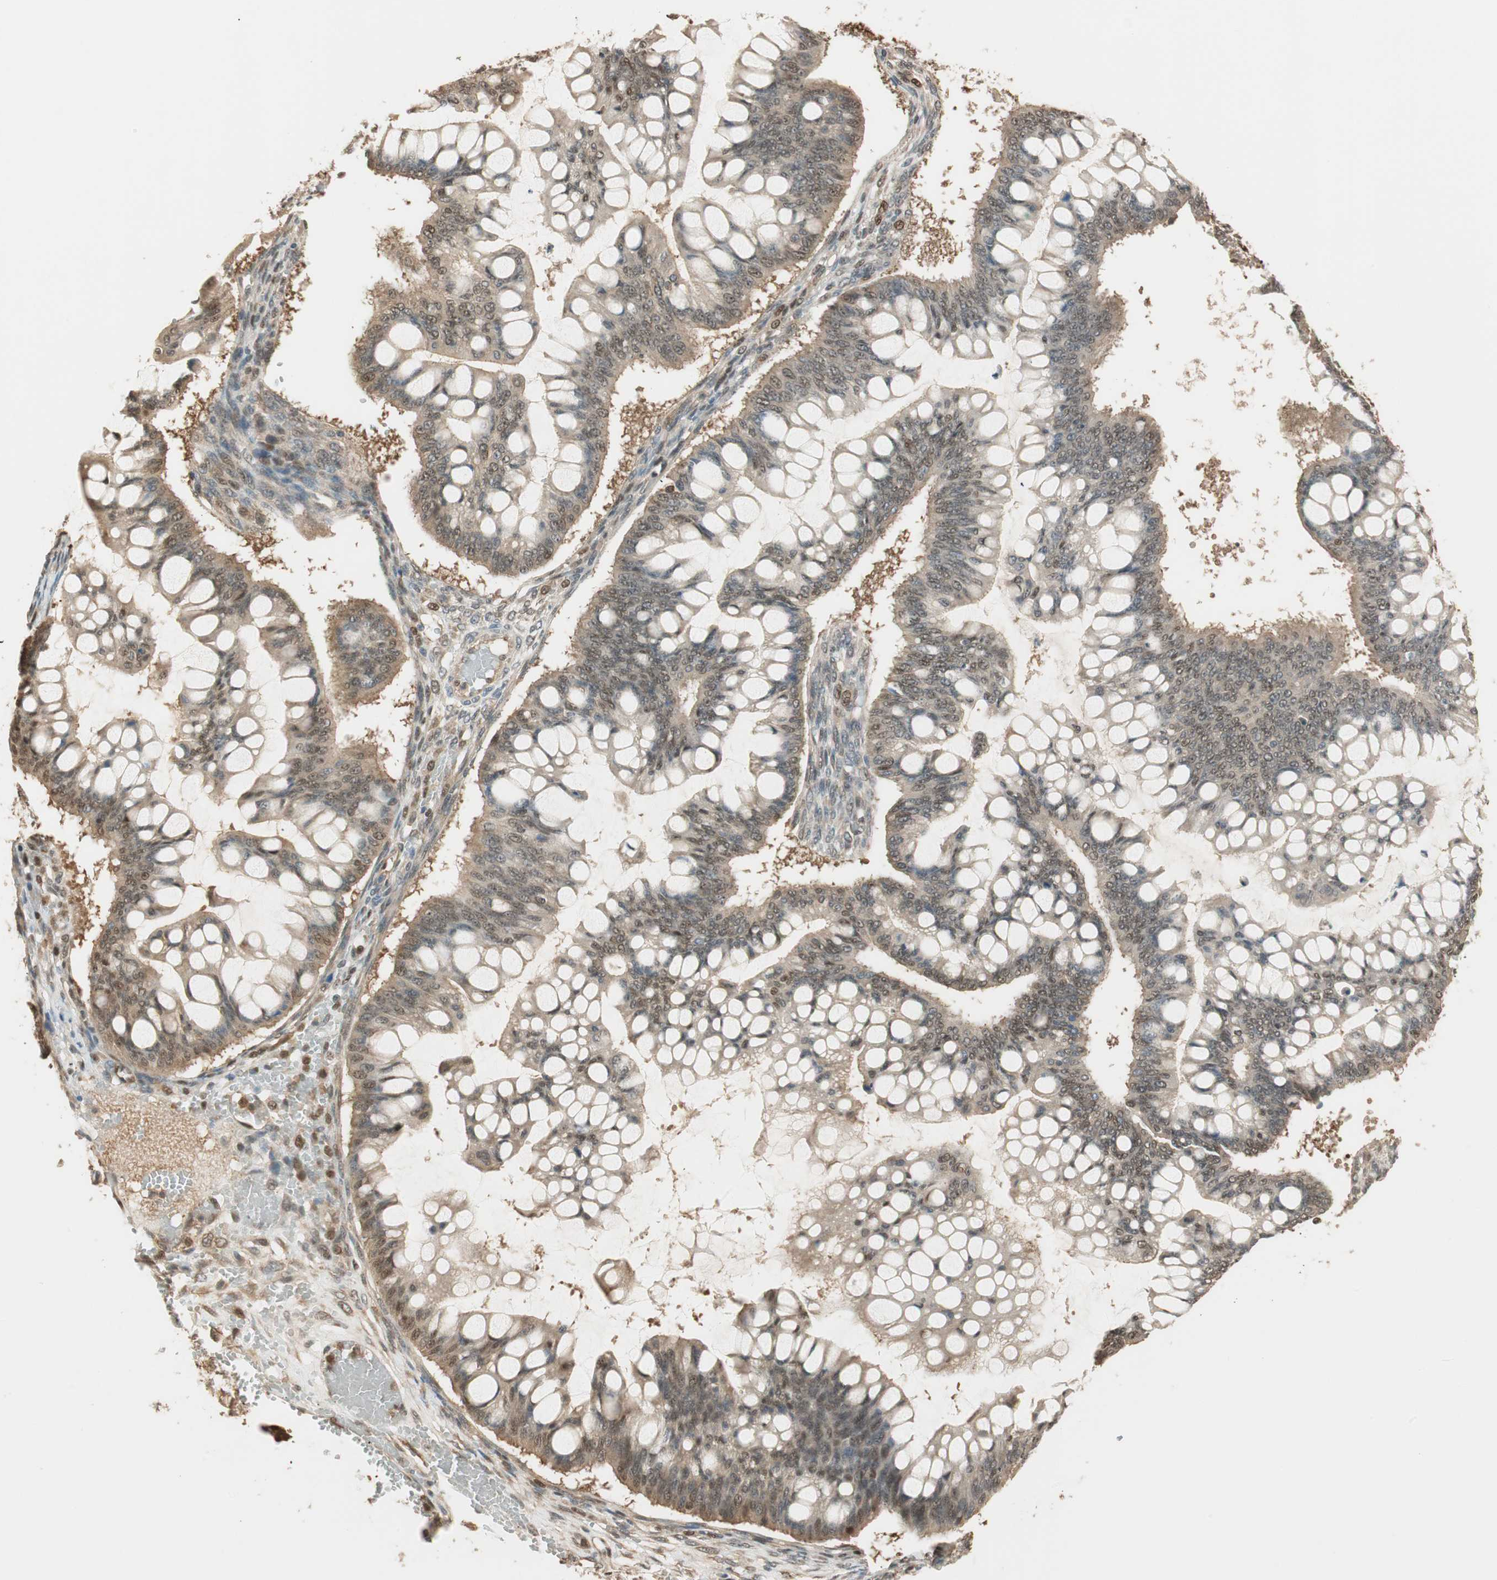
{"staining": {"intensity": "moderate", "quantity": ">75%", "location": "cytoplasmic/membranous,nuclear"}, "tissue": "ovarian cancer", "cell_type": "Tumor cells", "image_type": "cancer", "snomed": [{"axis": "morphology", "description": "Cystadenocarcinoma, mucinous, NOS"}, {"axis": "topography", "description": "Ovary"}], "caption": "Brown immunohistochemical staining in human ovarian cancer (mucinous cystadenocarcinoma) shows moderate cytoplasmic/membranous and nuclear positivity in about >75% of tumor cells.", "gene": "ZNF443", "patient": {"sex": "female", "age": 73}}